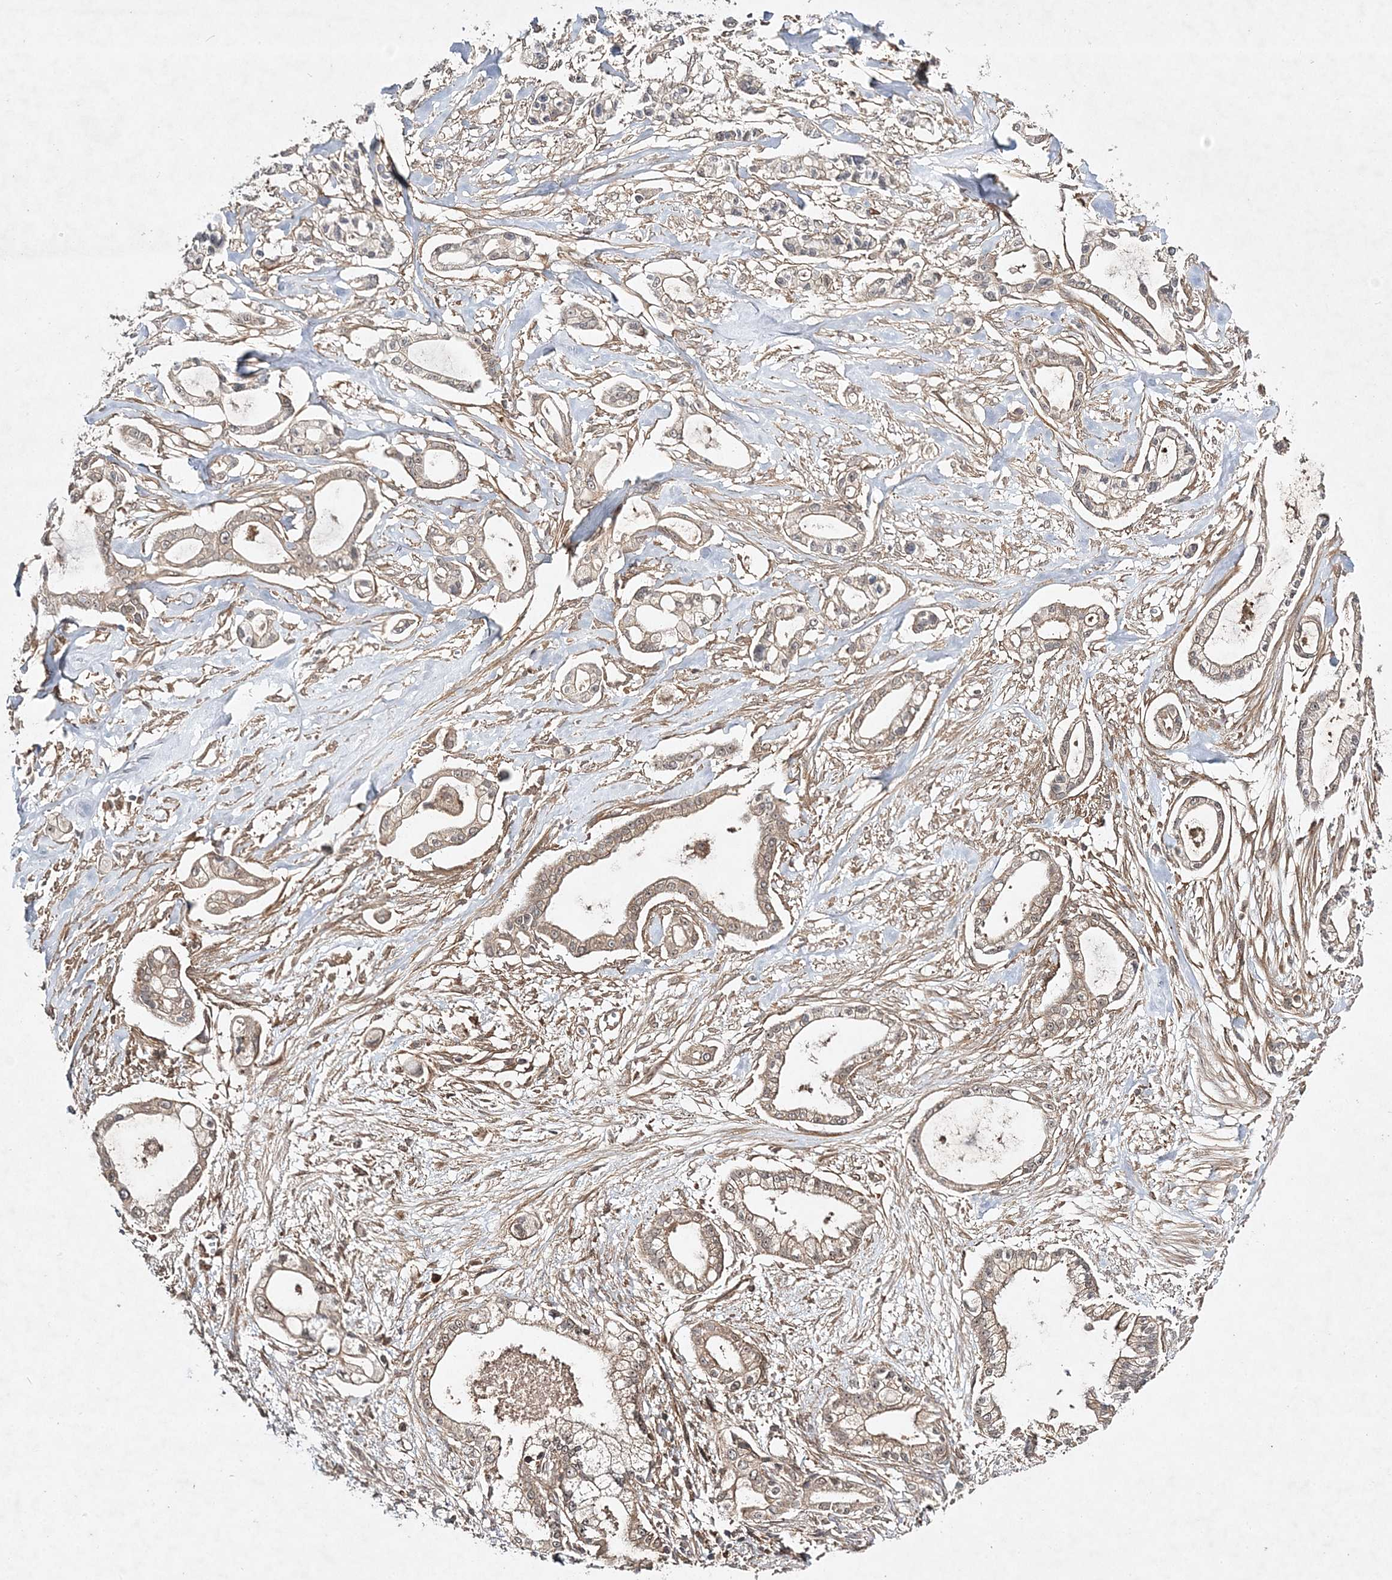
{"staining": {"intensity": "weak", "quantity": ">75%", "location": "cytoplasmic/membranous"}, "tissue": "pancreatic cancer", "cell_type": "Tumor cells", "image_type": "cancer", "snomed": [{"axis": "morphology", "description": "Adenocarcinoma, NOS"}, {"axis": "topography", "description": "Pancreas"}], "caption": "This image exhibits immunohistochemistry (IHC) staining of human pancreatic cancer (adenocarcinoma), with low weak cytoplasmic/membranous expression in about >75% of tumor cells.", "gene": "TMEM9B", "patient": {"sex": "male", "age": 68}}